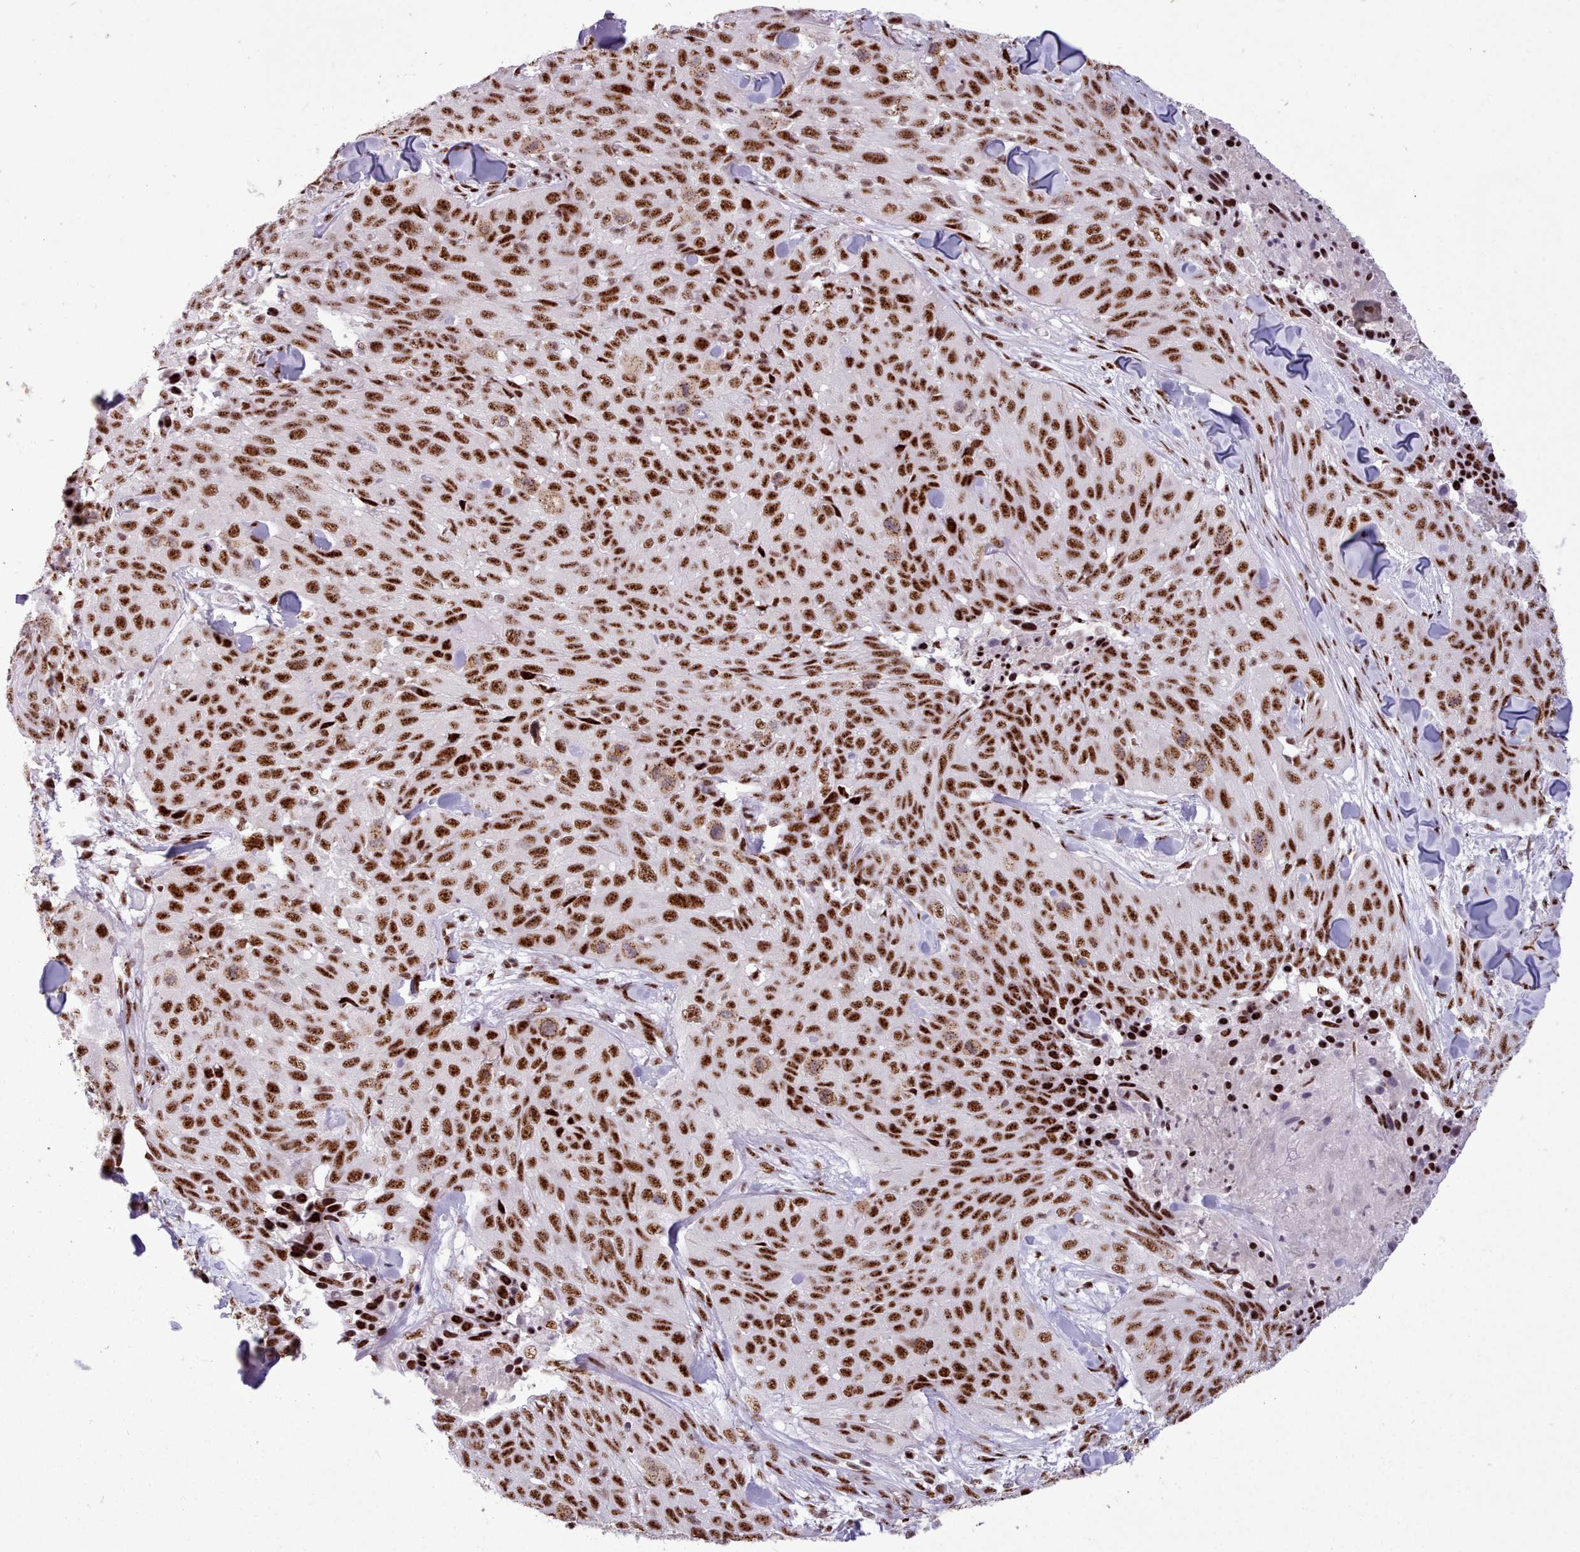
{"staining": {"intensity": "strong", "quantity": ">75%", "location": "nuclear"}, "tissue": "skin cancer", "cell_type": "Tumor cells", "image_type": "cancer", "snomed": [{"axis": "morphology", "description": "Squamous cell carcinoma, NOS"}, {"axis": "topography", "description": "Skin"}], "caption": "Skin cancer stained with IHC demonstrates strong nuclear expression in approximately >75% of tumor cells.", "gene": "TMEM35B", "patient": {"sex": "female", "age": 87}}